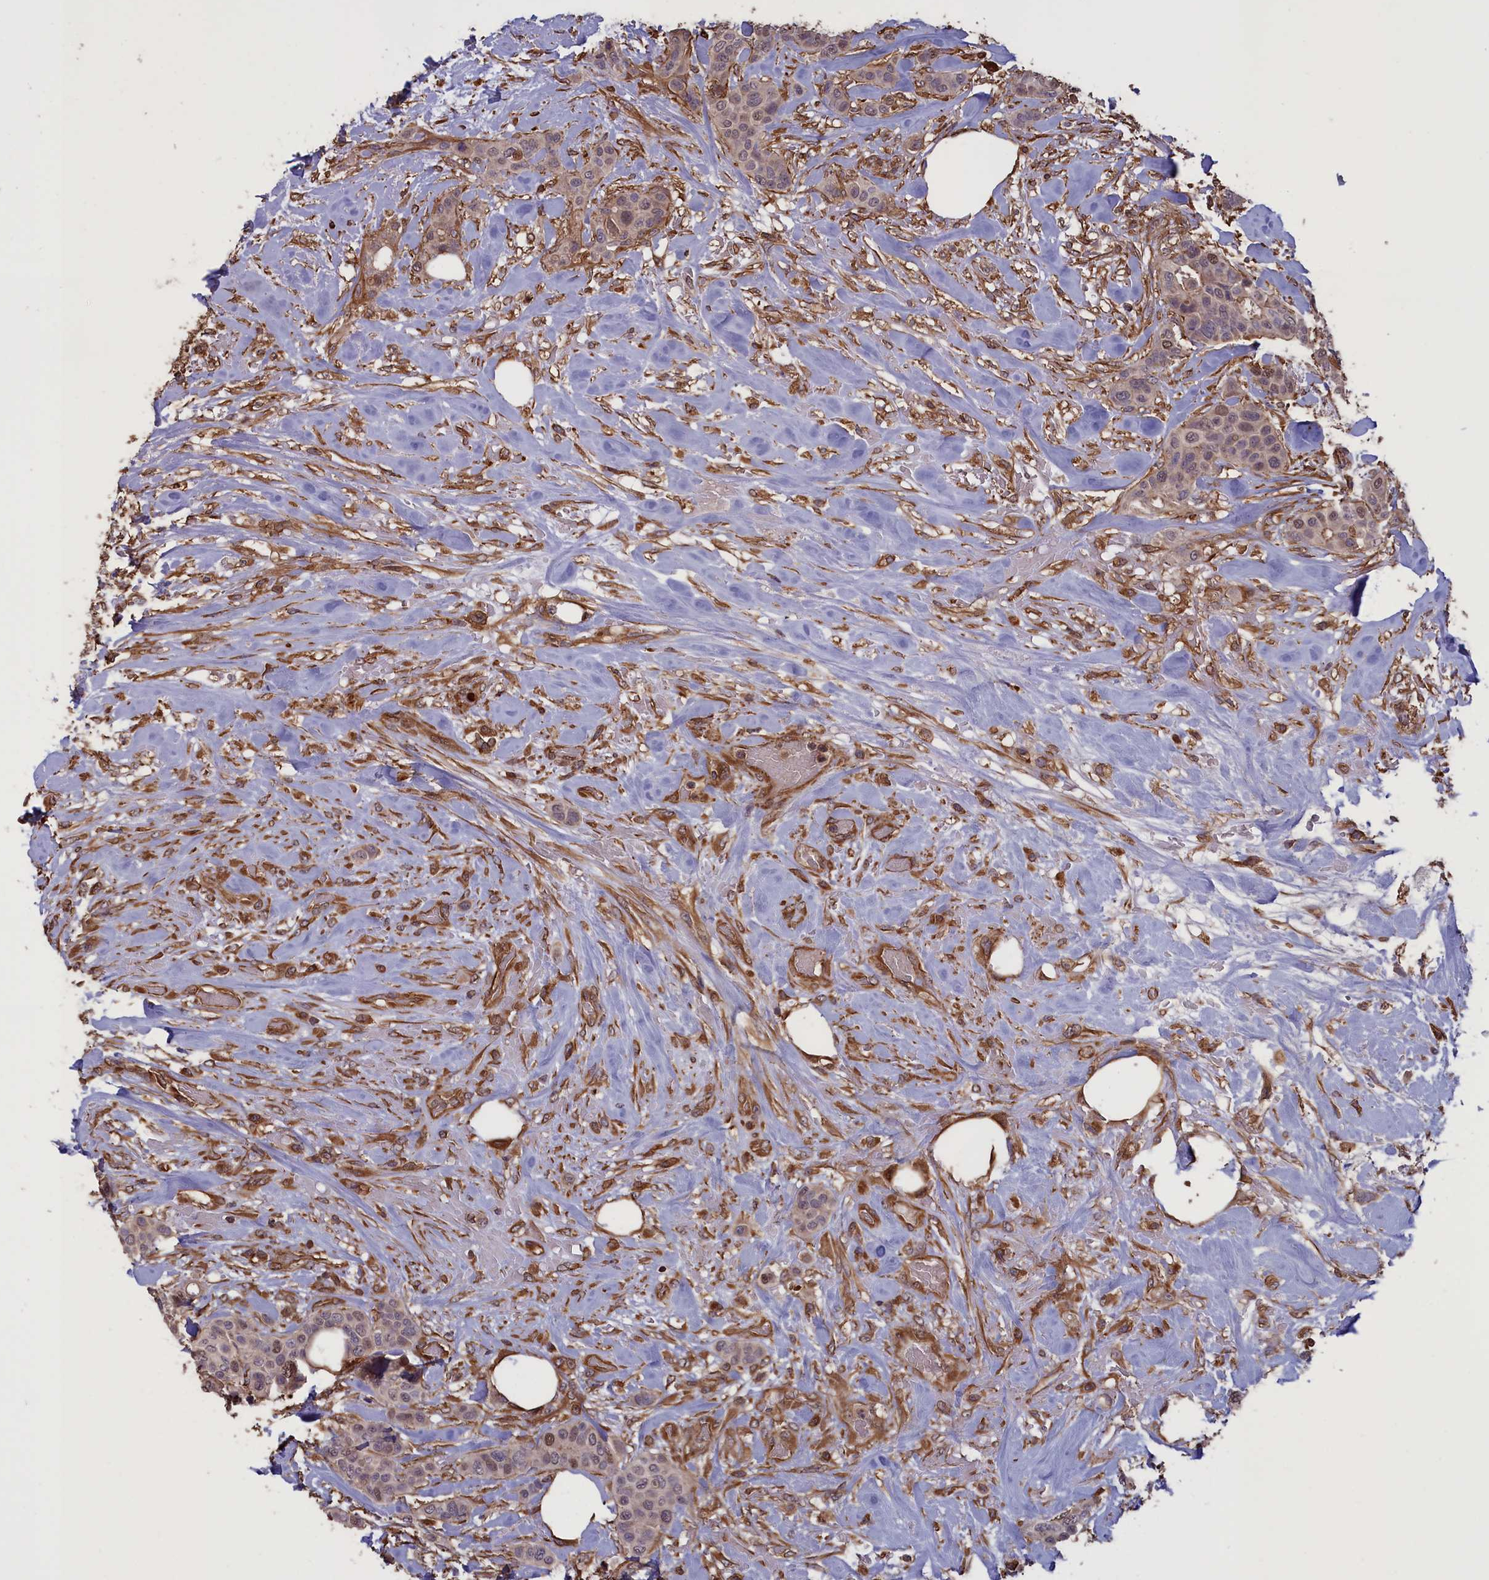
{"staining": {"intensity": "weak", "quantity": "<25%", "location": "nuclear"}, "tissue": "breast cancer", "cell_type": "Tumor cells", "image_type": "cancer", "snomed": [{"axis": "morphology", "description": "Lobular carcinoma"}, {"axis": "topography", "description": "Breast"}], "caption": "Tumor cells are negative for protein expression in human breast cancer.", "gene": "DAPK3", "patient": {"sex": "female", "age": 51}}